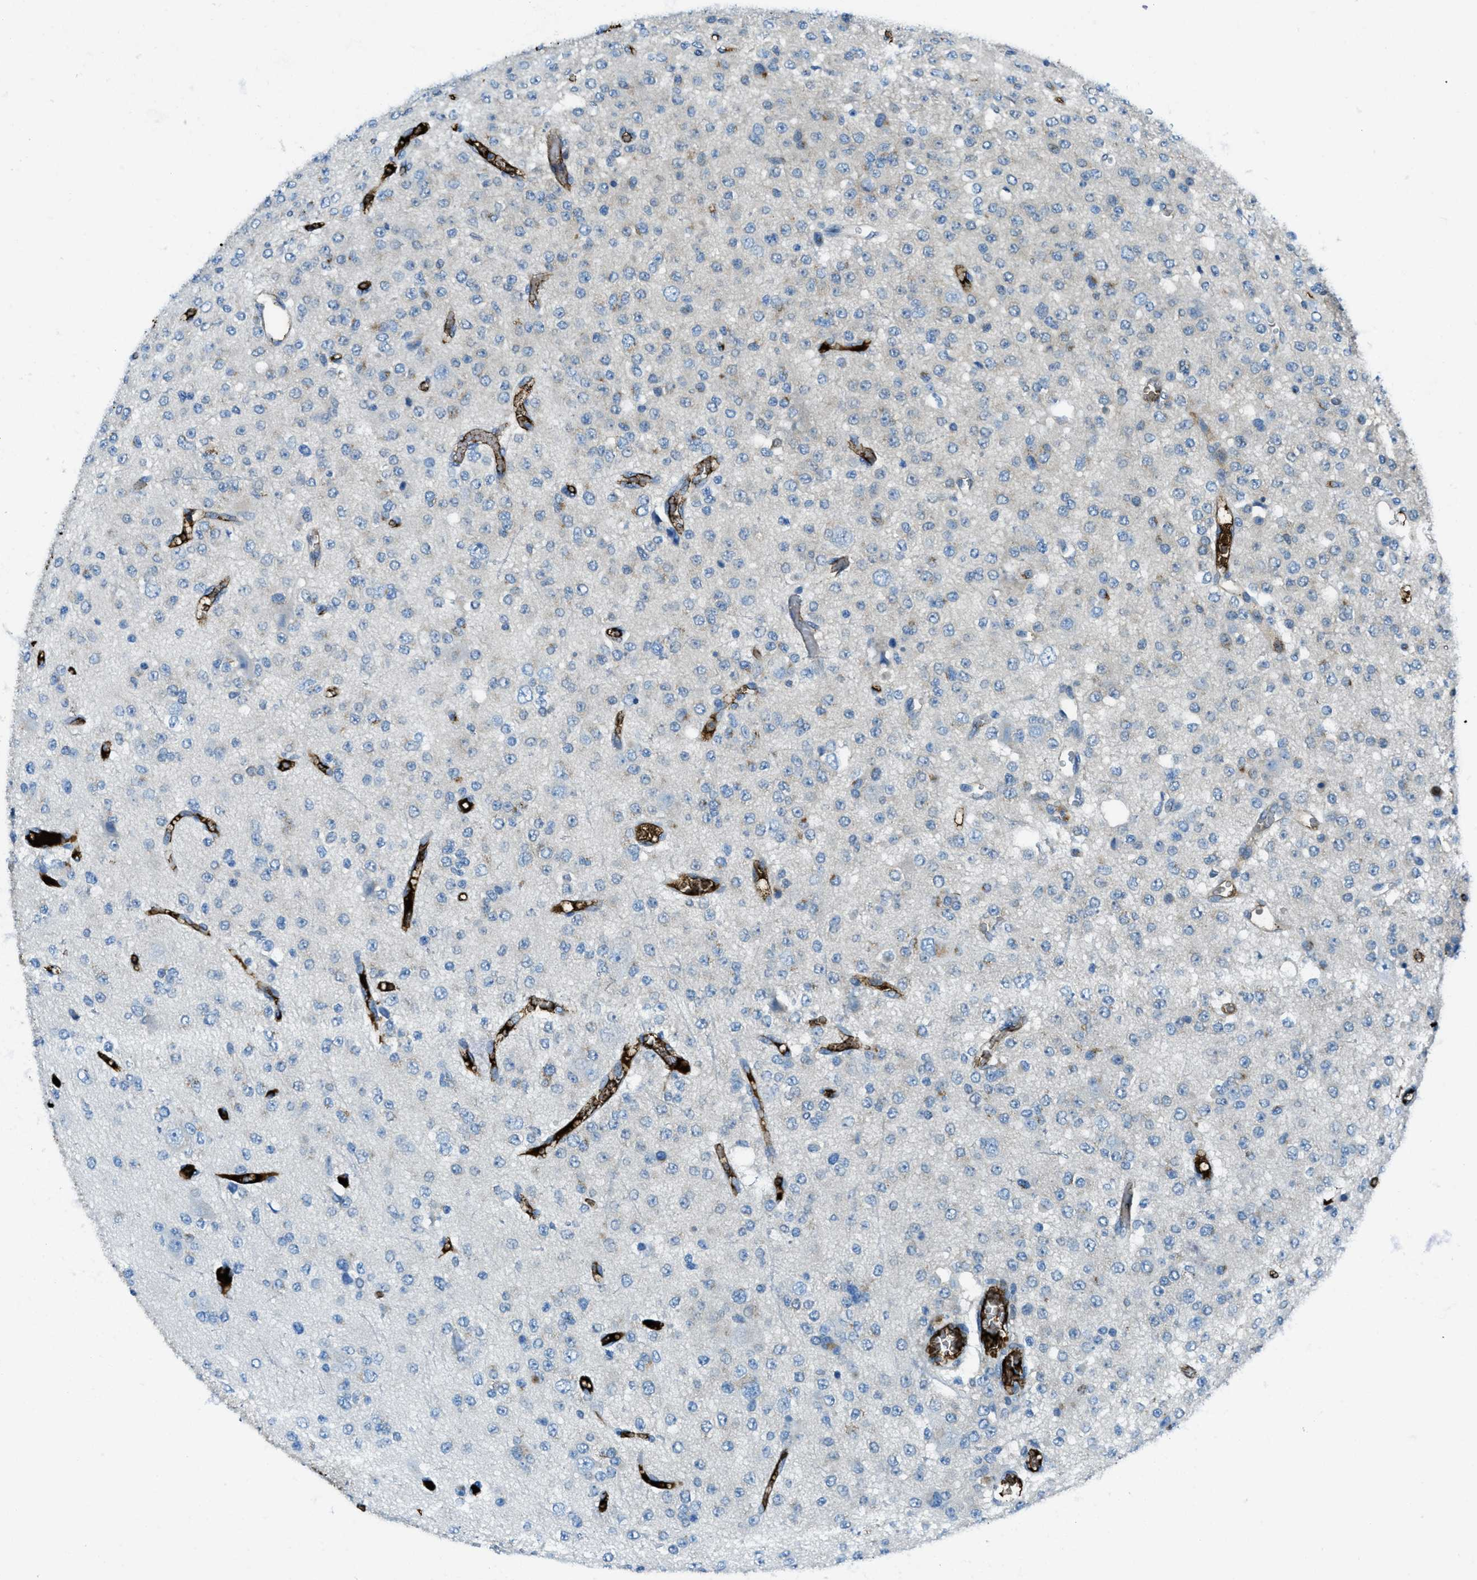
{"staining": {"intensity": "negative", "quantity": "none", "location": "none"}, "tissue": "glioma", "cell_type": "Tumor cells", "image_type": "cancer", "snomed": [{"axis": "morphology", "description": "Glioma, malignant, Low grade"}, {"axis": "topography", "description": "Brain"}], "caption": "Tumor cells show no significant expression in malignant glioma (low-grade).", "gene": "TRIM59", "patient": {"sex": "male", "age": 38}}